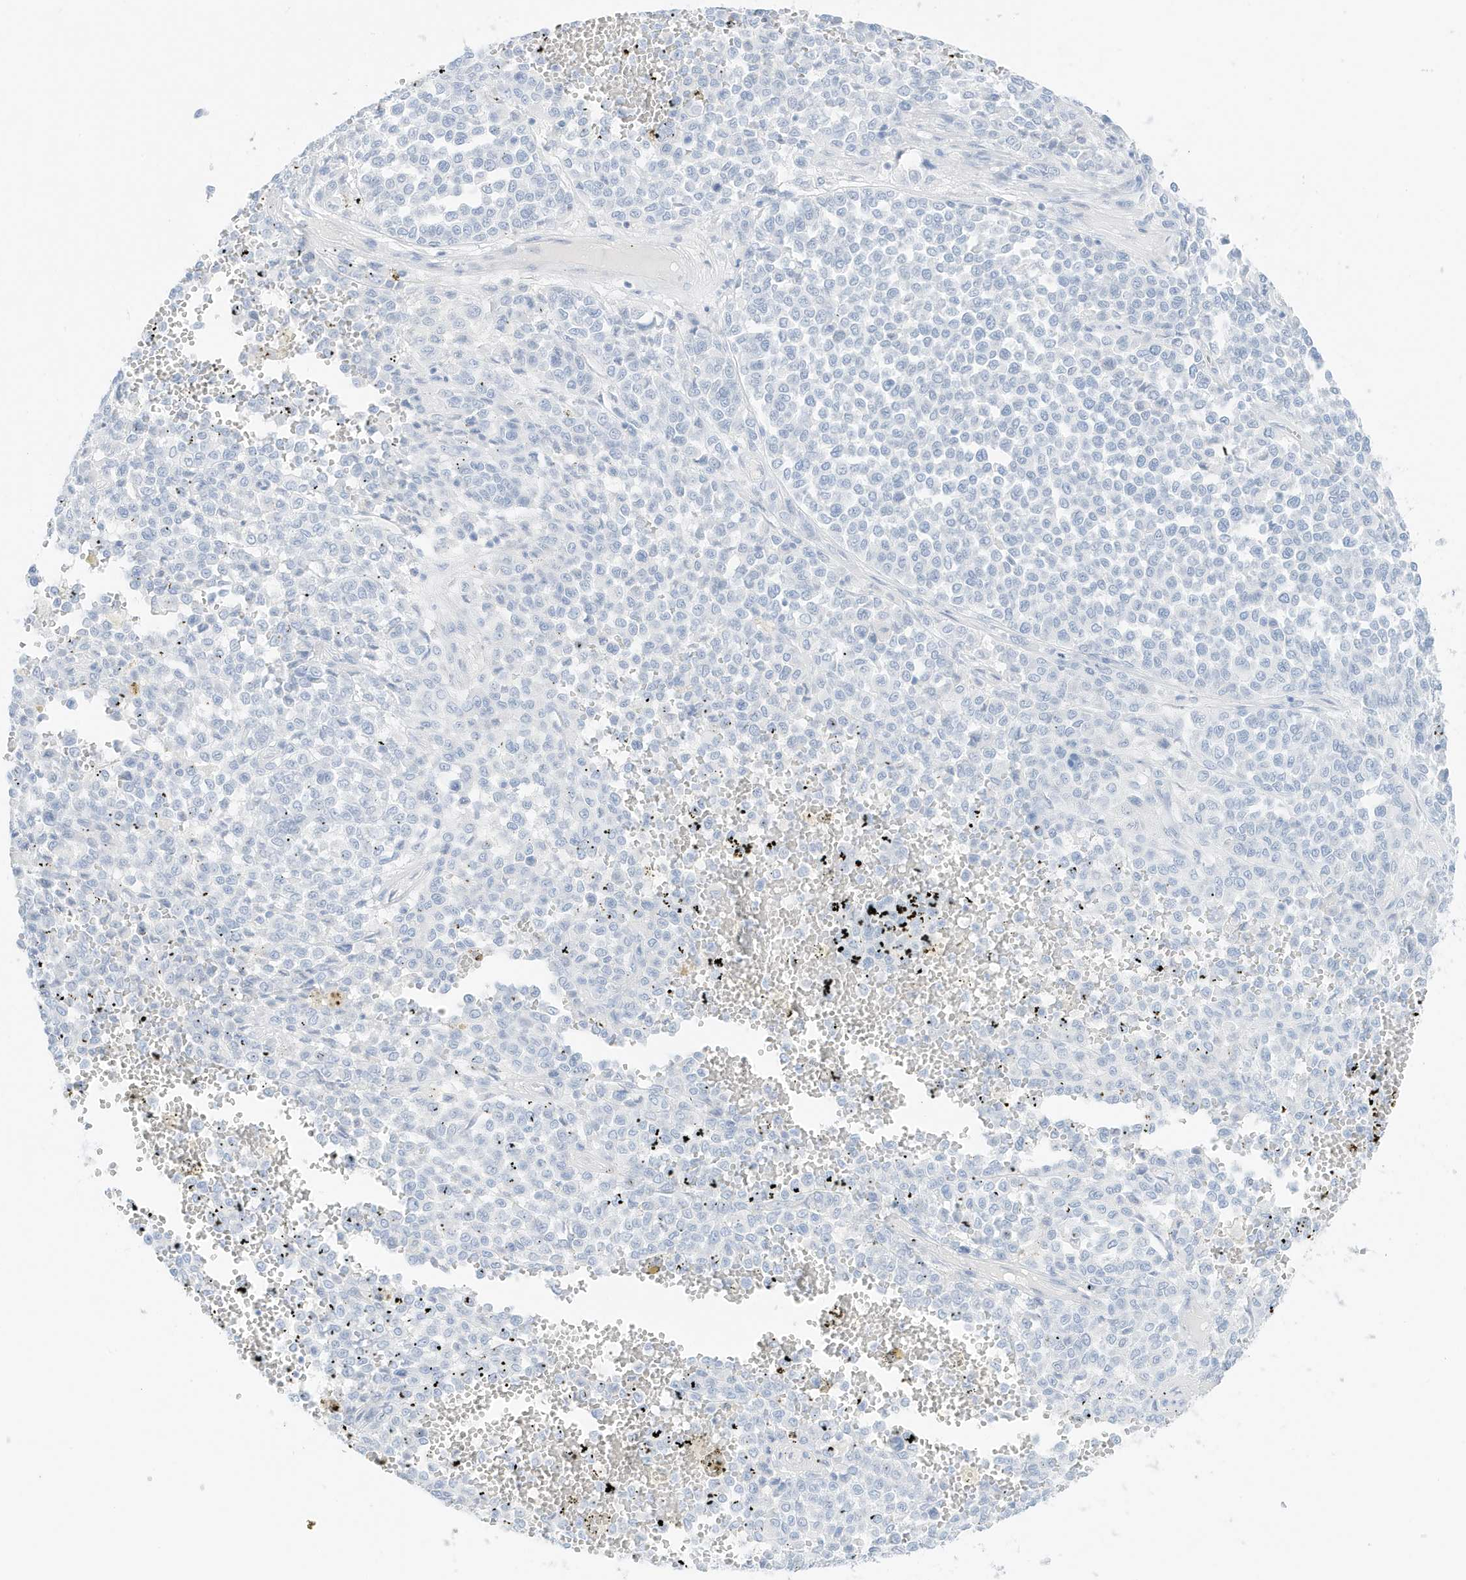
{"staining": {"intensity": "negative", "quantity": "none", "location": "none"}, "tissue": "melanoma", "cell_type": "Tumor cells", "image_type": "cancer", "snomed": [{"axis": "morphology", "description": "Malignant melanoma, Metastatic site"}, {"axis": "topography", "description": "Pancreas"}], "caption": "IHC photomicrograph of human melanoma stained for a protein (brown), which demonstrates no staining in tumor cells. The staining was performed using DAB to visualize the protein expression in brown, while the nuclei were stained in blue with hematoxylin (Magnification: 20x).", "gene": "SLC22A13", "patient": {"sex": "female", "age": 30}}